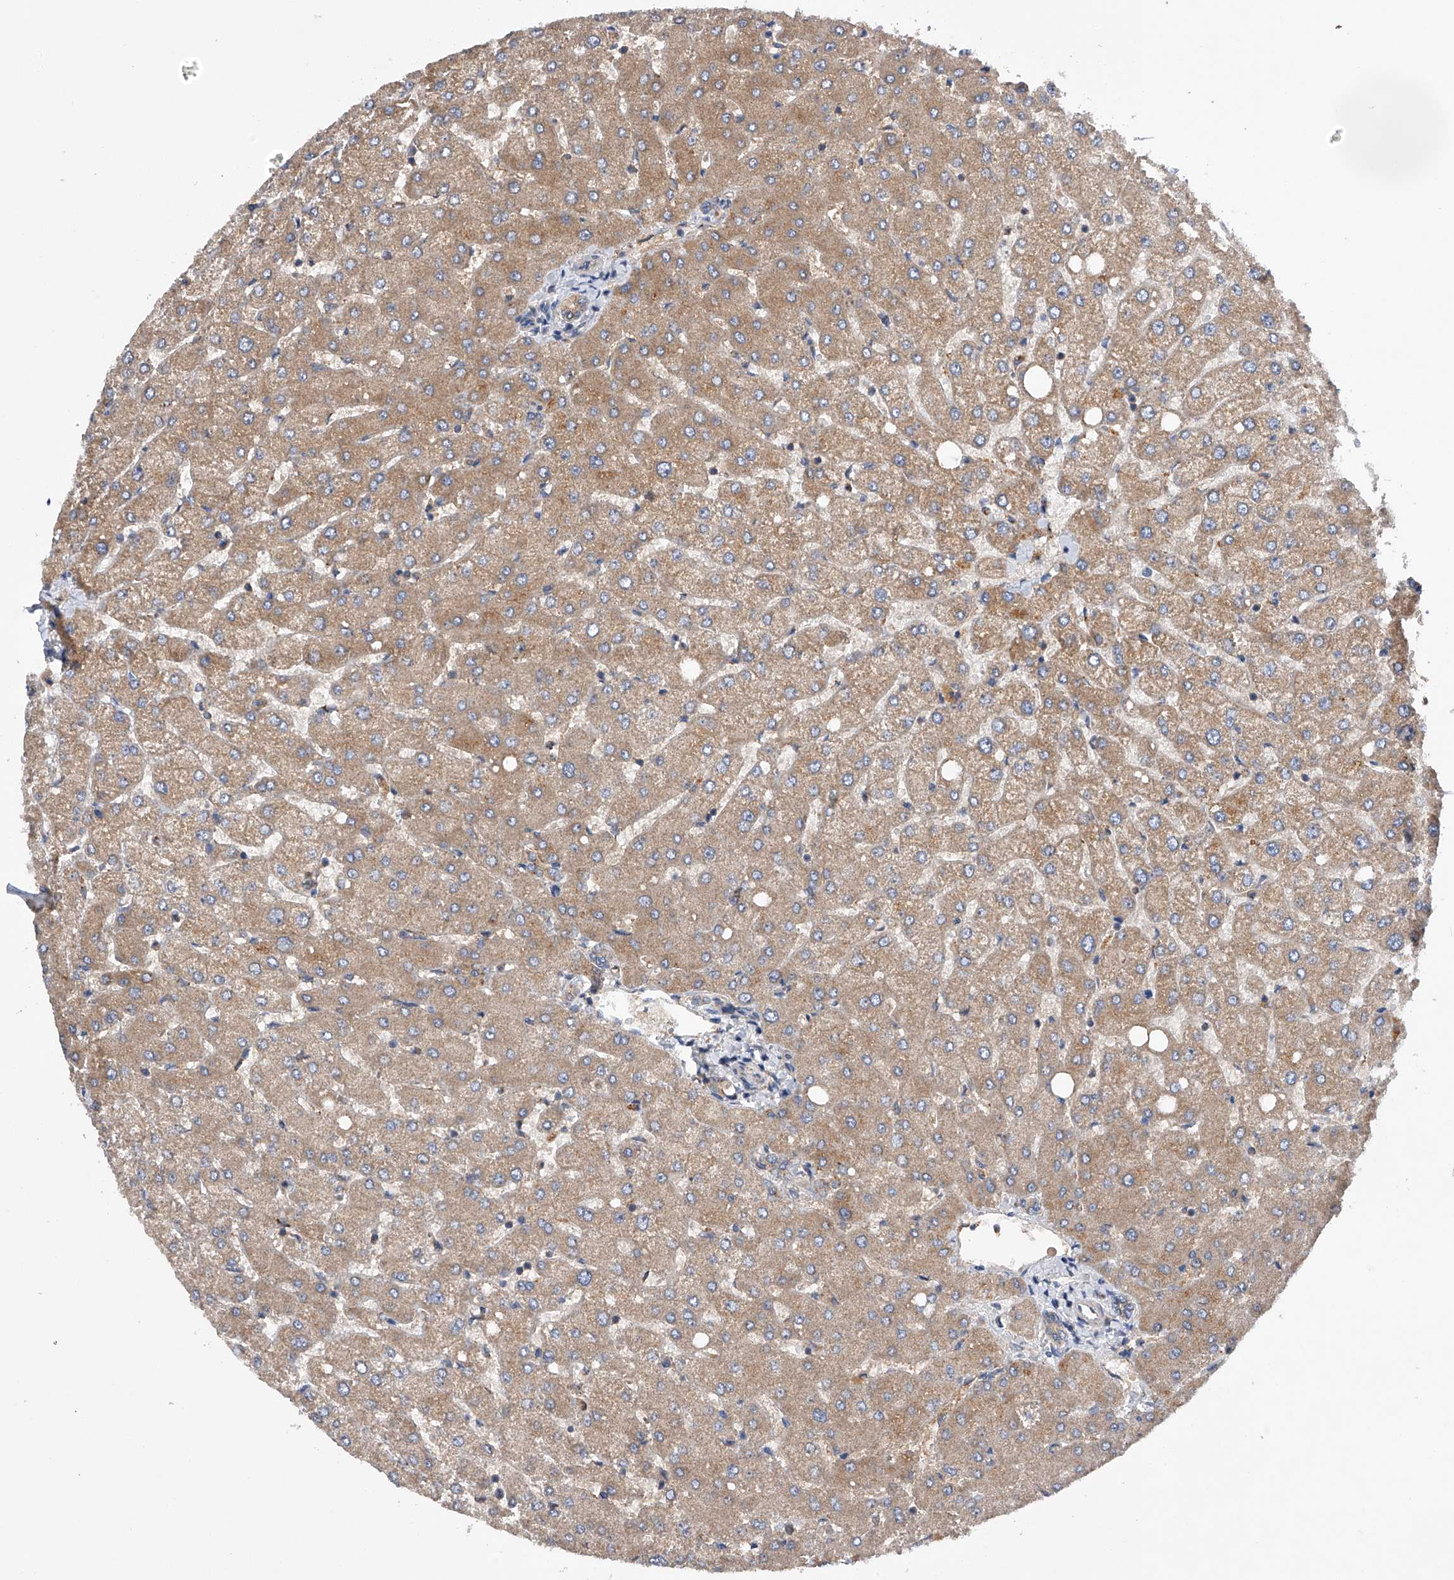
{"staining": {"intensity": "weak", "quantity": ">75%", "location": "cytoplasmic/membranous"}, "tissue": "liver", "cell_type": "Cholangiocytes", "image_type": "normal", "snomed": [{"axis": "morphology", "description": "Normal tissue, NOS"}, {"axis": "topography", "description": "Liver"}], "caption": "A brown stain highlights weak cytoplasmic/membranous expression of a protein in cholangiocytes of normal human liver. (brown staining indicates protein expression, while blue staining denotes nuclei).", "gene": "MLYCD", "patient": {"sex": "female", "age": 54}}